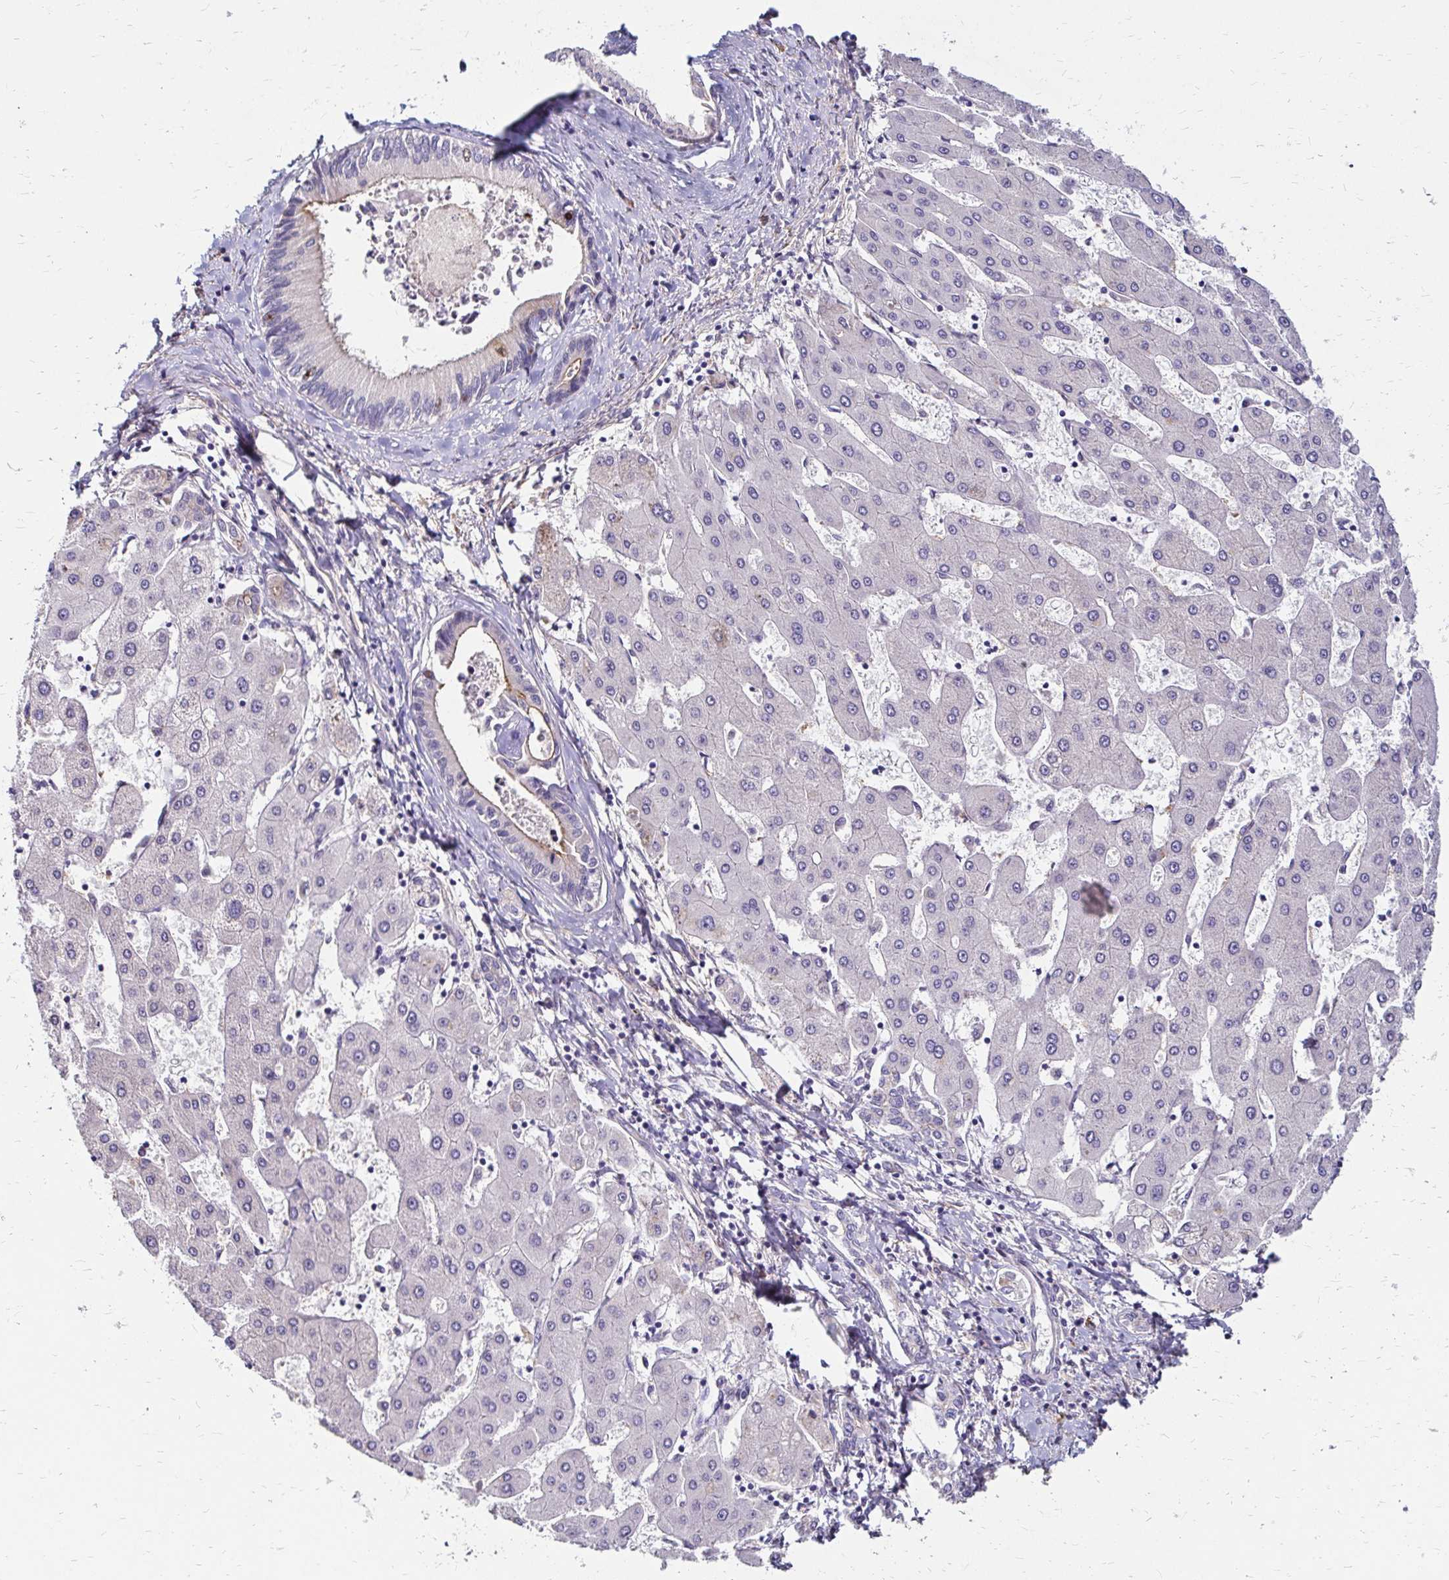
{"staining": {"intensity": "negative", "quantity": "none", "location": "none"}, "tissue": "liver cancer", "cell_type": "Tumor cells", "image_type": "cancer", "snomed": [{"axis": "morphology", "description": "Cholangiocarcinoma"}, {"axis": "topography", "description": "Liver"}], "caption": "DAB immunohistochemical staining of human liver cancer (cholangiocarcinoma) shows no significant expression in tumor cells.", "gene": "PRIMA1", "patient": {"sex": "male", "age": 66}}